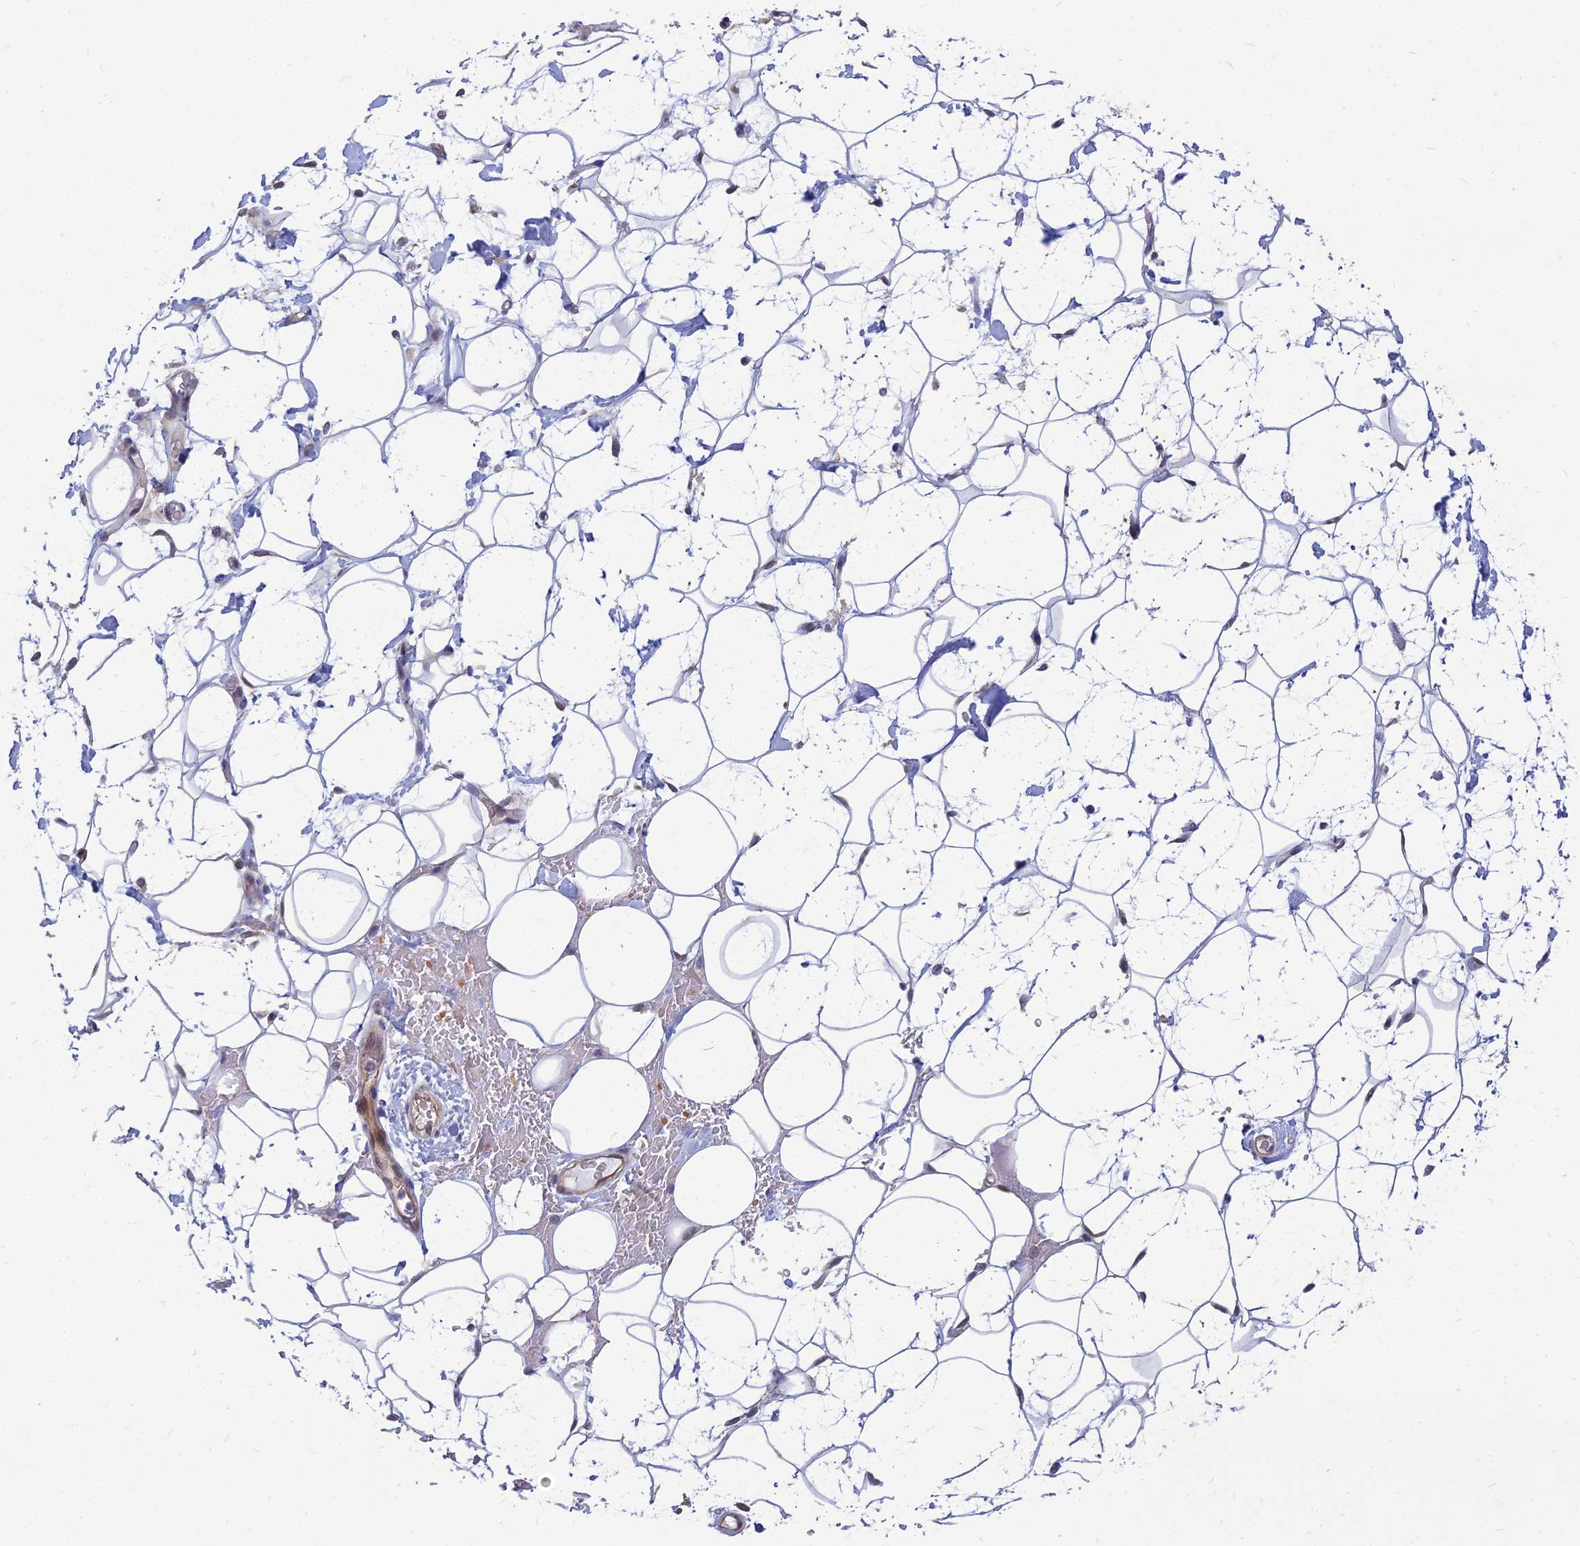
{"staining": {"intensity": "negative", "quantity": "none", "location": "none"}, "tissue": "adipose tissue", "cell_type": "Adipocytes", "image_type": "normal", "snomed": [{"axis": "morphology", "description": "Normal tissue, NOS"}, {"axis": "topography", "description": "Breast"}], "caption": "This is an immunohistochemistry image of benign human adipose tissue. There is no expression in adipocytes.", "gene": "OPA3", "patient": {"sex": "female", "age": 26}}